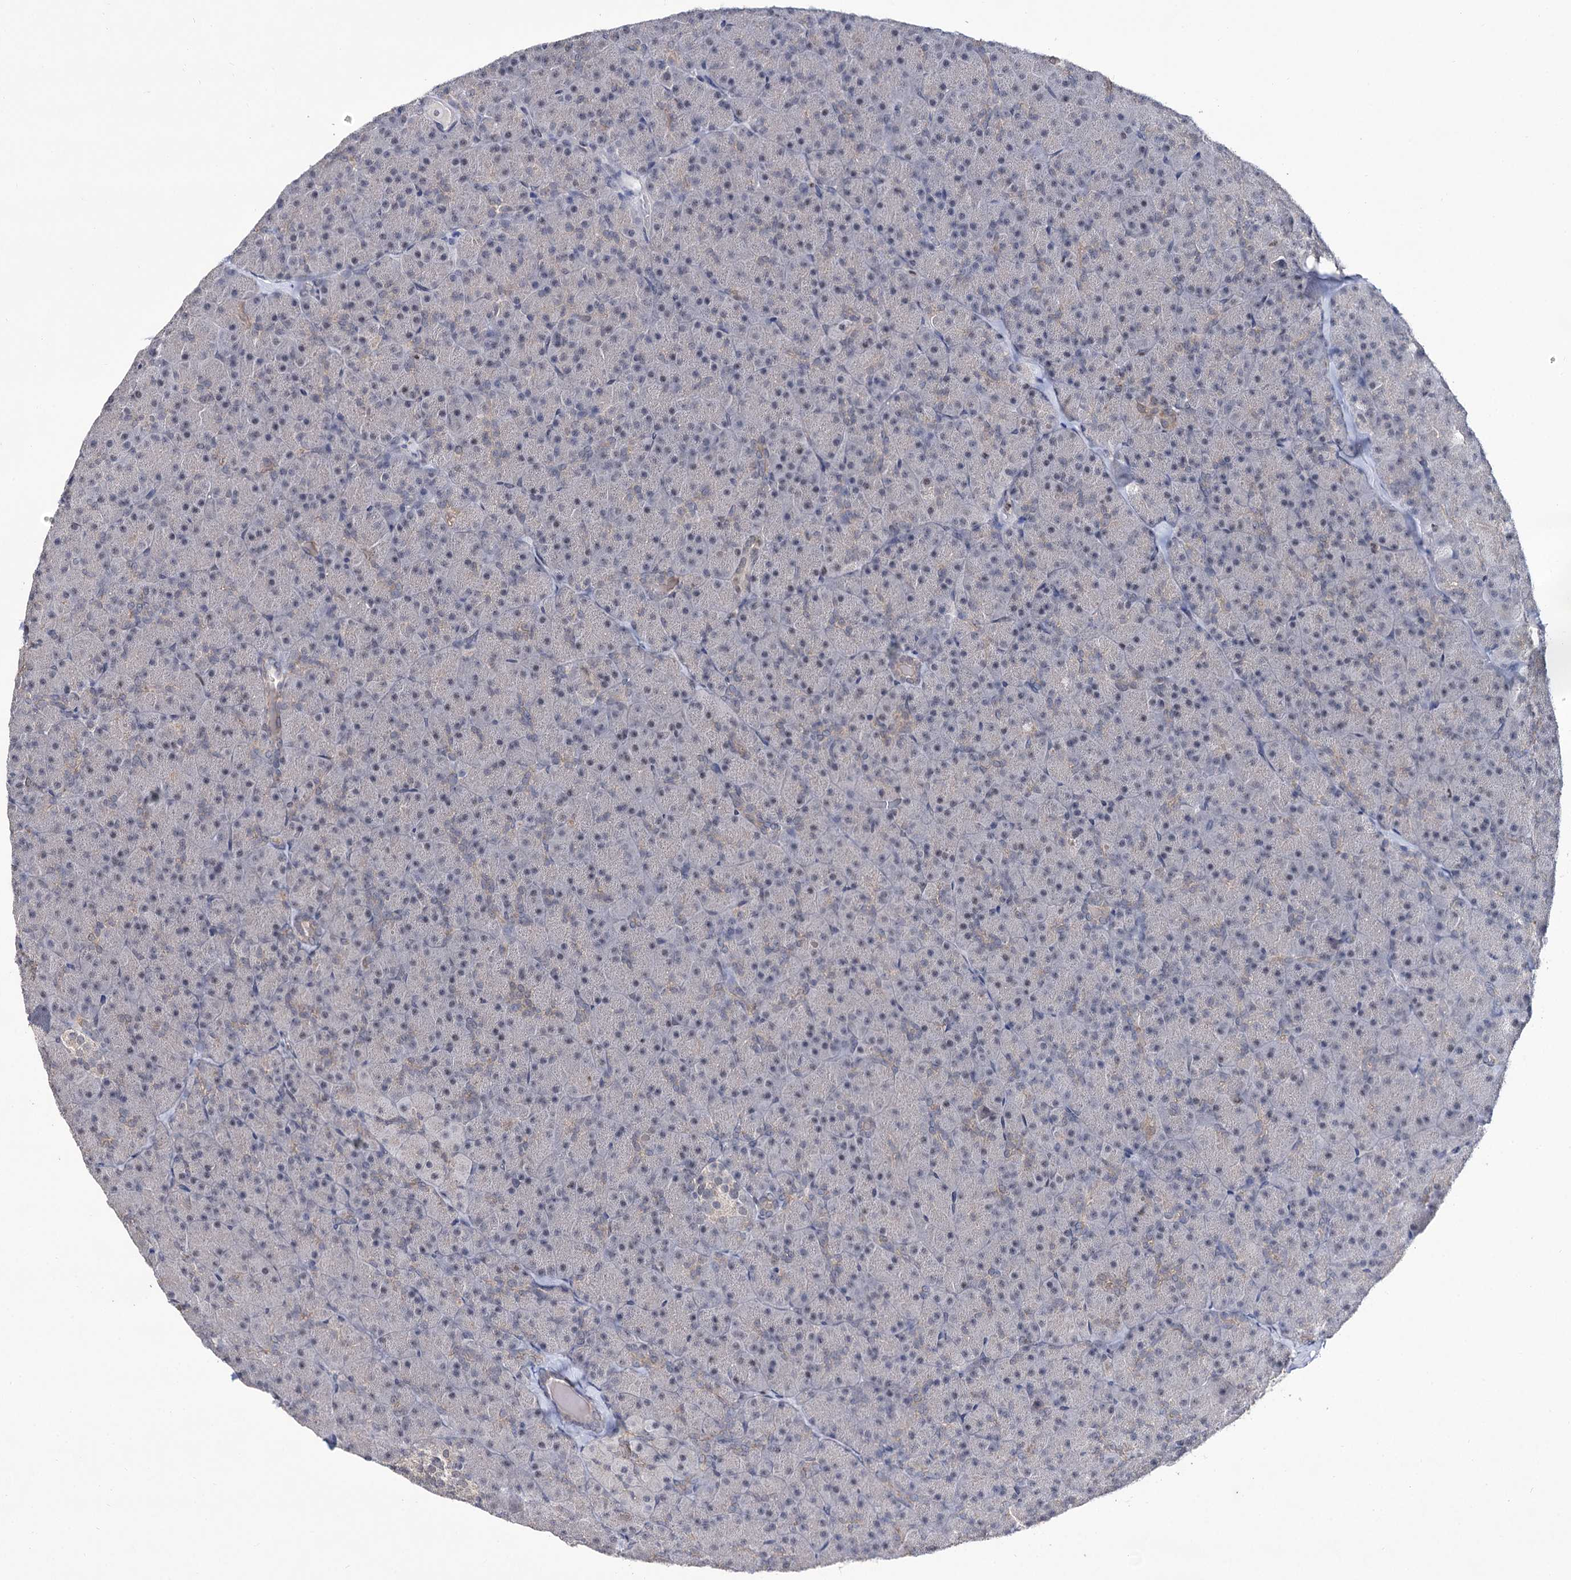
{"staining": {"intensity": "moderate", "quantity": "25%-75%", "location": "nuclear"}, "tissue": "pancreas", "cell_type": "Exocrine glandular cells", "image_type": "normal", "snomed": [{"axis": "morphology", "description": "Normal tissue, NOS"}, {"axis": "topography", "description": "Pancreas"}], "caption": "High-magnification brightfield microscopy of unremarkable pancreas stained with DAB (brown) and counterstained with hematoxylin (blue). exocrine glandular cells exhibit moderate nuclear staining is seen in about25%-75% of cells.", "gene": "SMCHD1", "patient": {"sex": "male", "age": 36}}